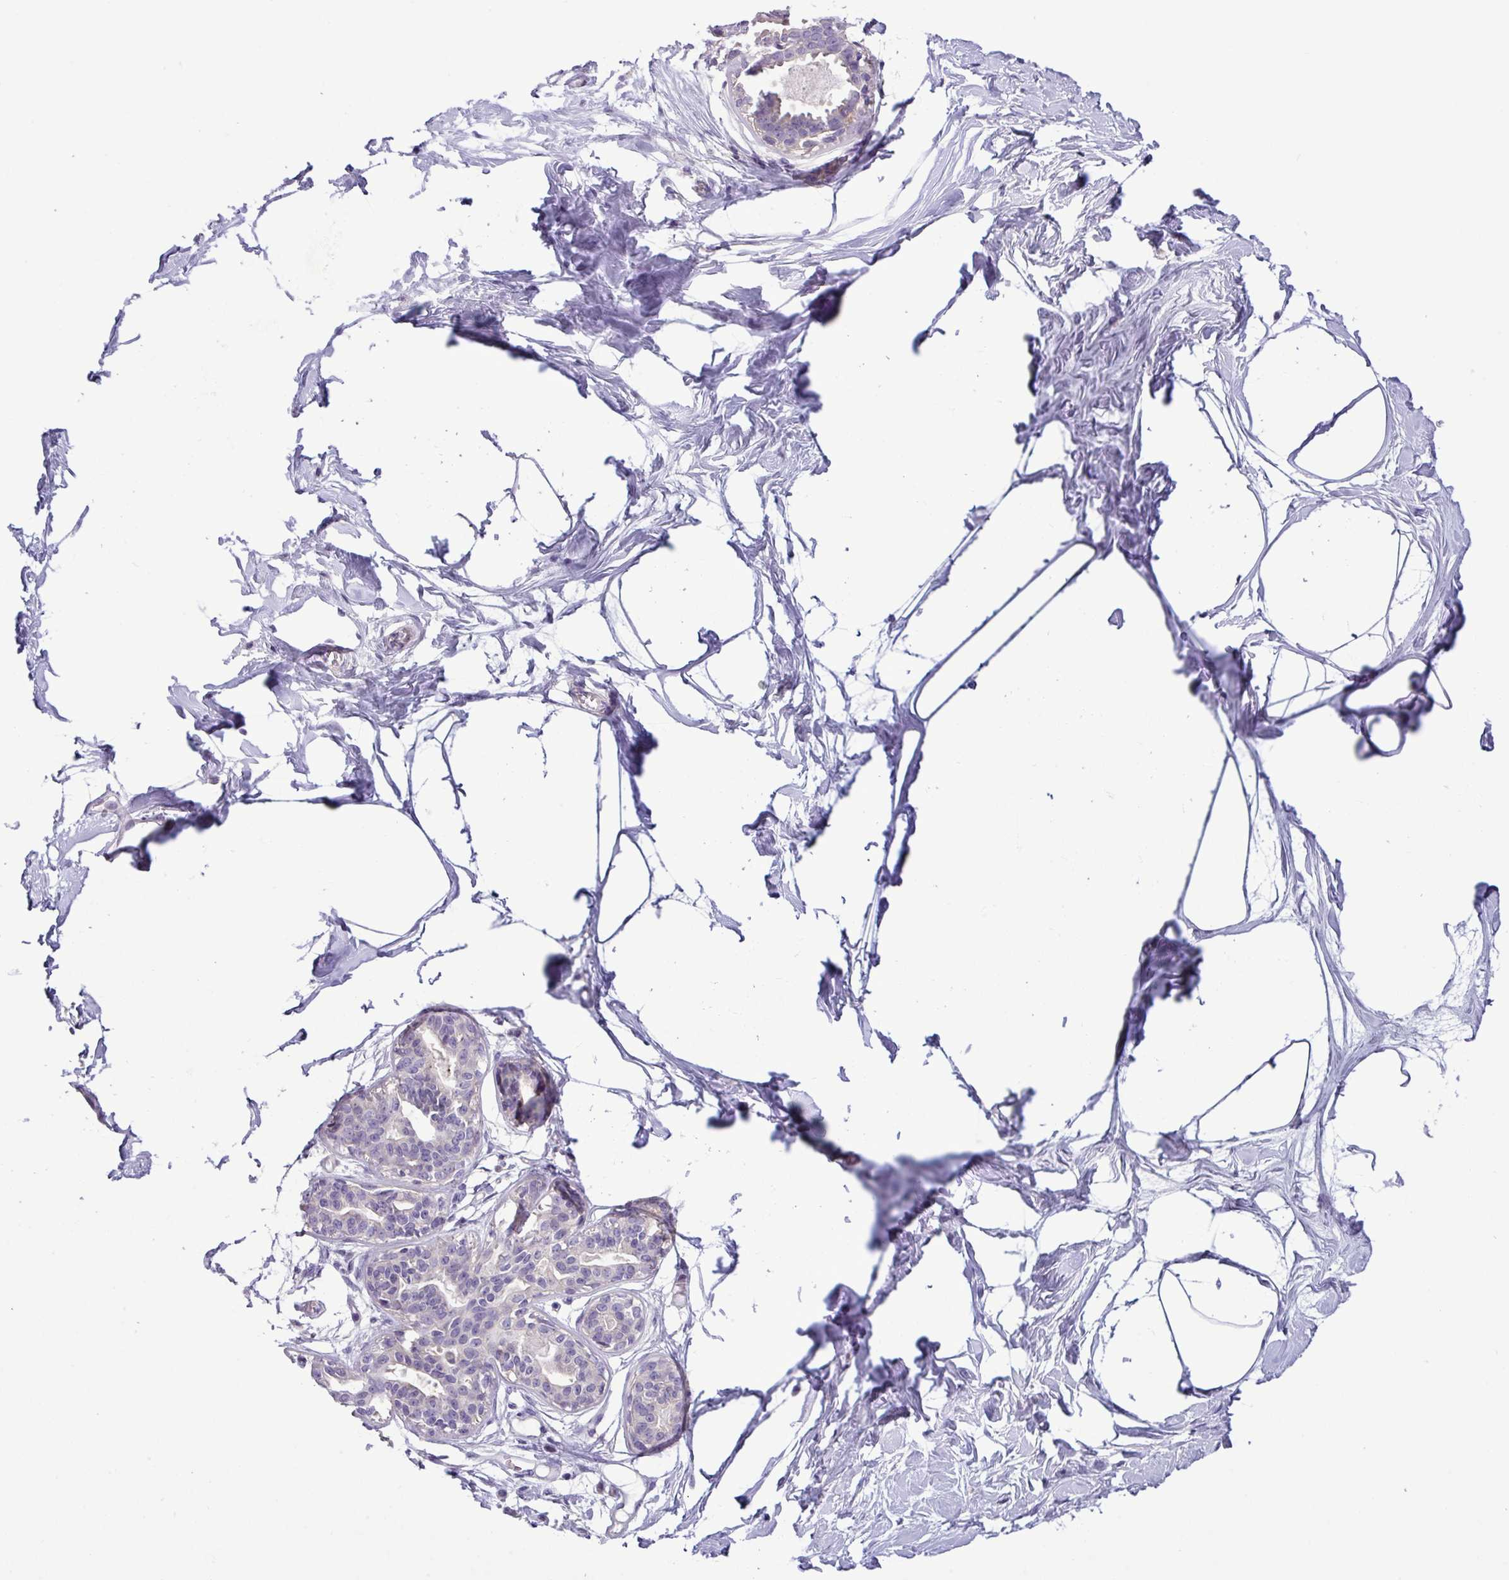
{"staining": {"intensity": "negative", "quantity": "none", "location": "none"}, "tissue": "breast", "cell_type": "Adipocytes", "image_type": "normal", "snomed": [{"axis": "morphology", "description": "Normal tissue, NOS"}, {"axis": "topography", "description": "Breast"}], "caption": "This is an immunohistochemistry (IHC) photomicrograph of normal human breast. There is no expression in adipocytes.", "gene": "PNLDC1", "patient": {"sex": "female", "age": 45}}